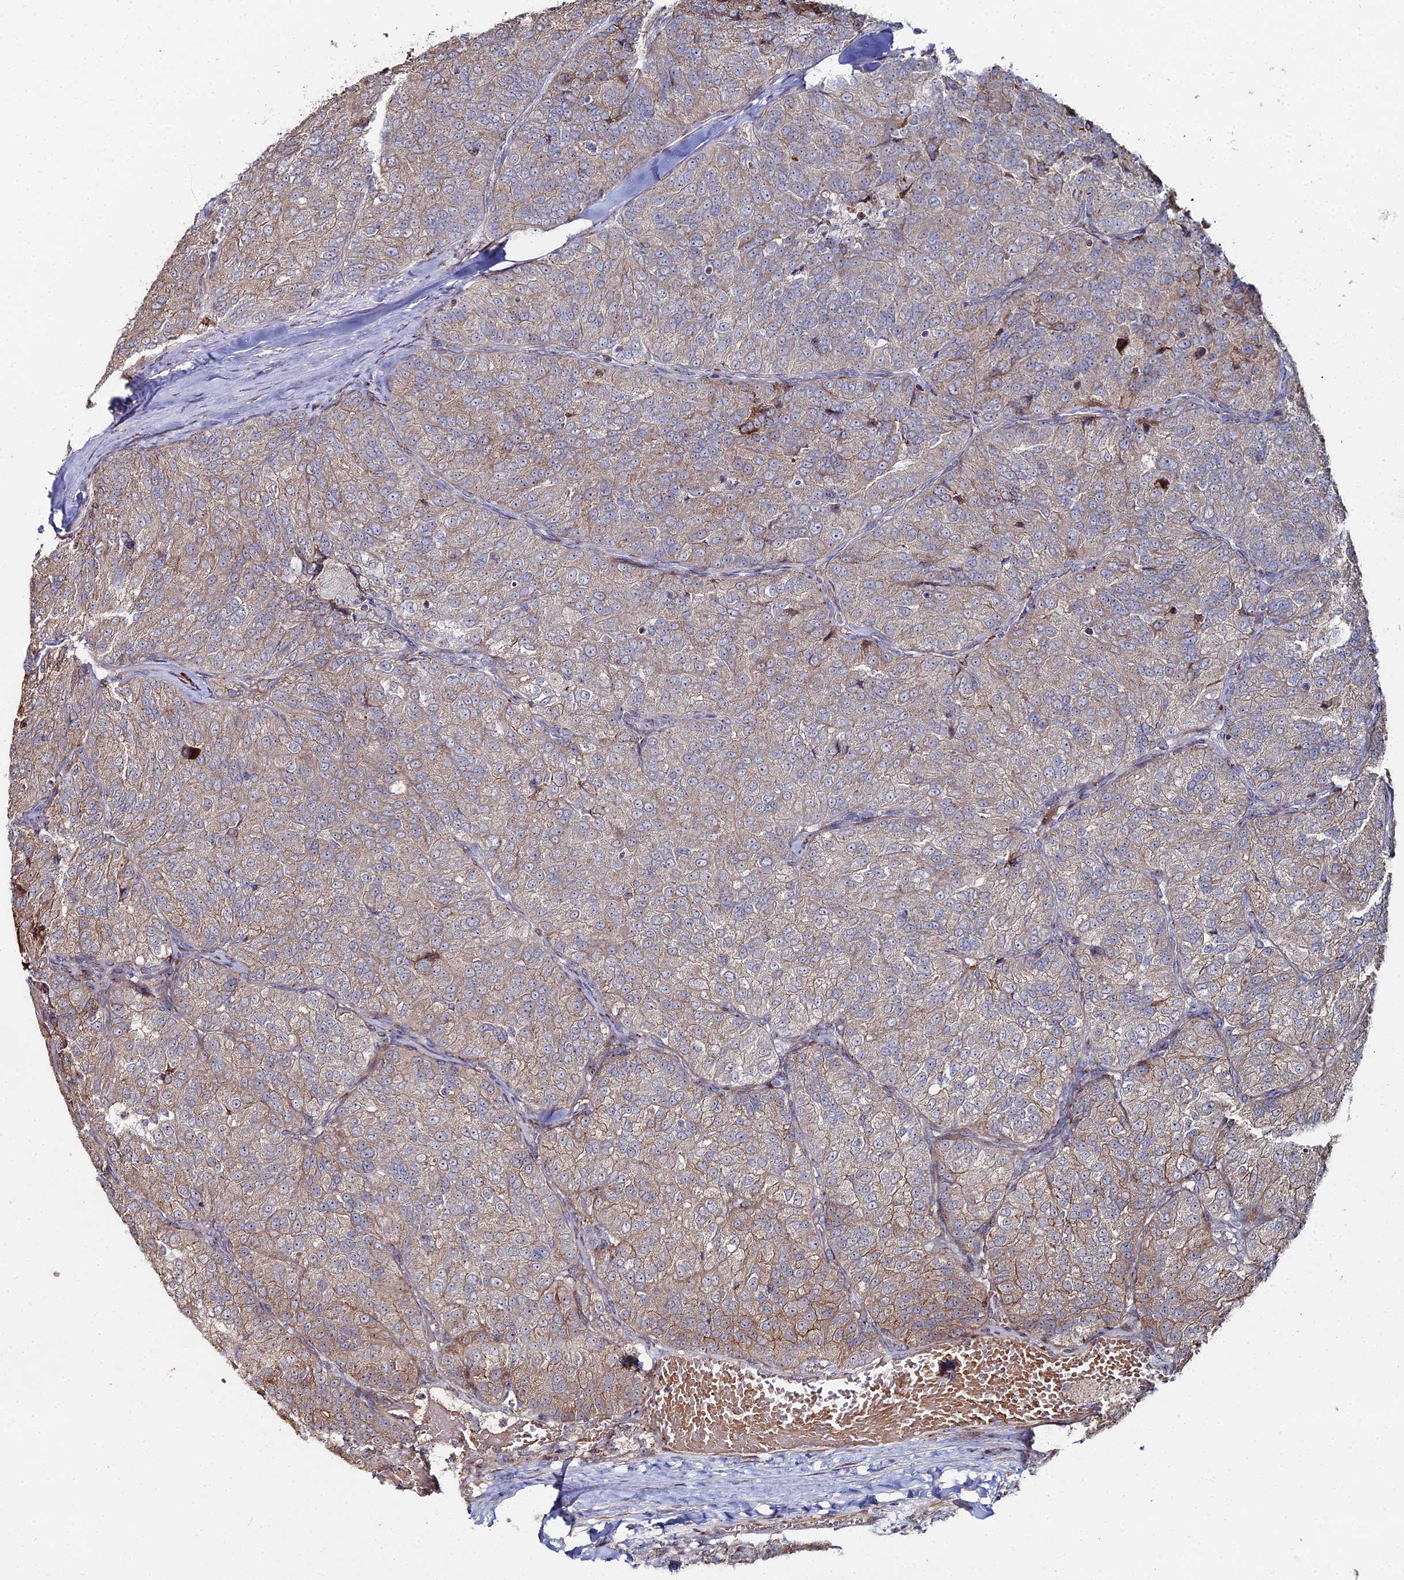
{"staining": {"intensity": "moderate", "quantity": ">75%", "location": "cytoplasmic/membranous"}, "tissue": "renal cancer", "cell_type": "Tumor cells", "image_type": "cancer", "snomed": [{"axis": "morphology", "description": "Adenocarcinoma, NOS"}, {"axis": "topography", "description": "Kidney"}], "caption": "Protein staining by IHC displays moderate cytoplasmic/membranous positivity in approximately >75% of tumor cells in renal cancer.", "gene": "SGMS1", "patient": {"sex": "female", "age": 63}}